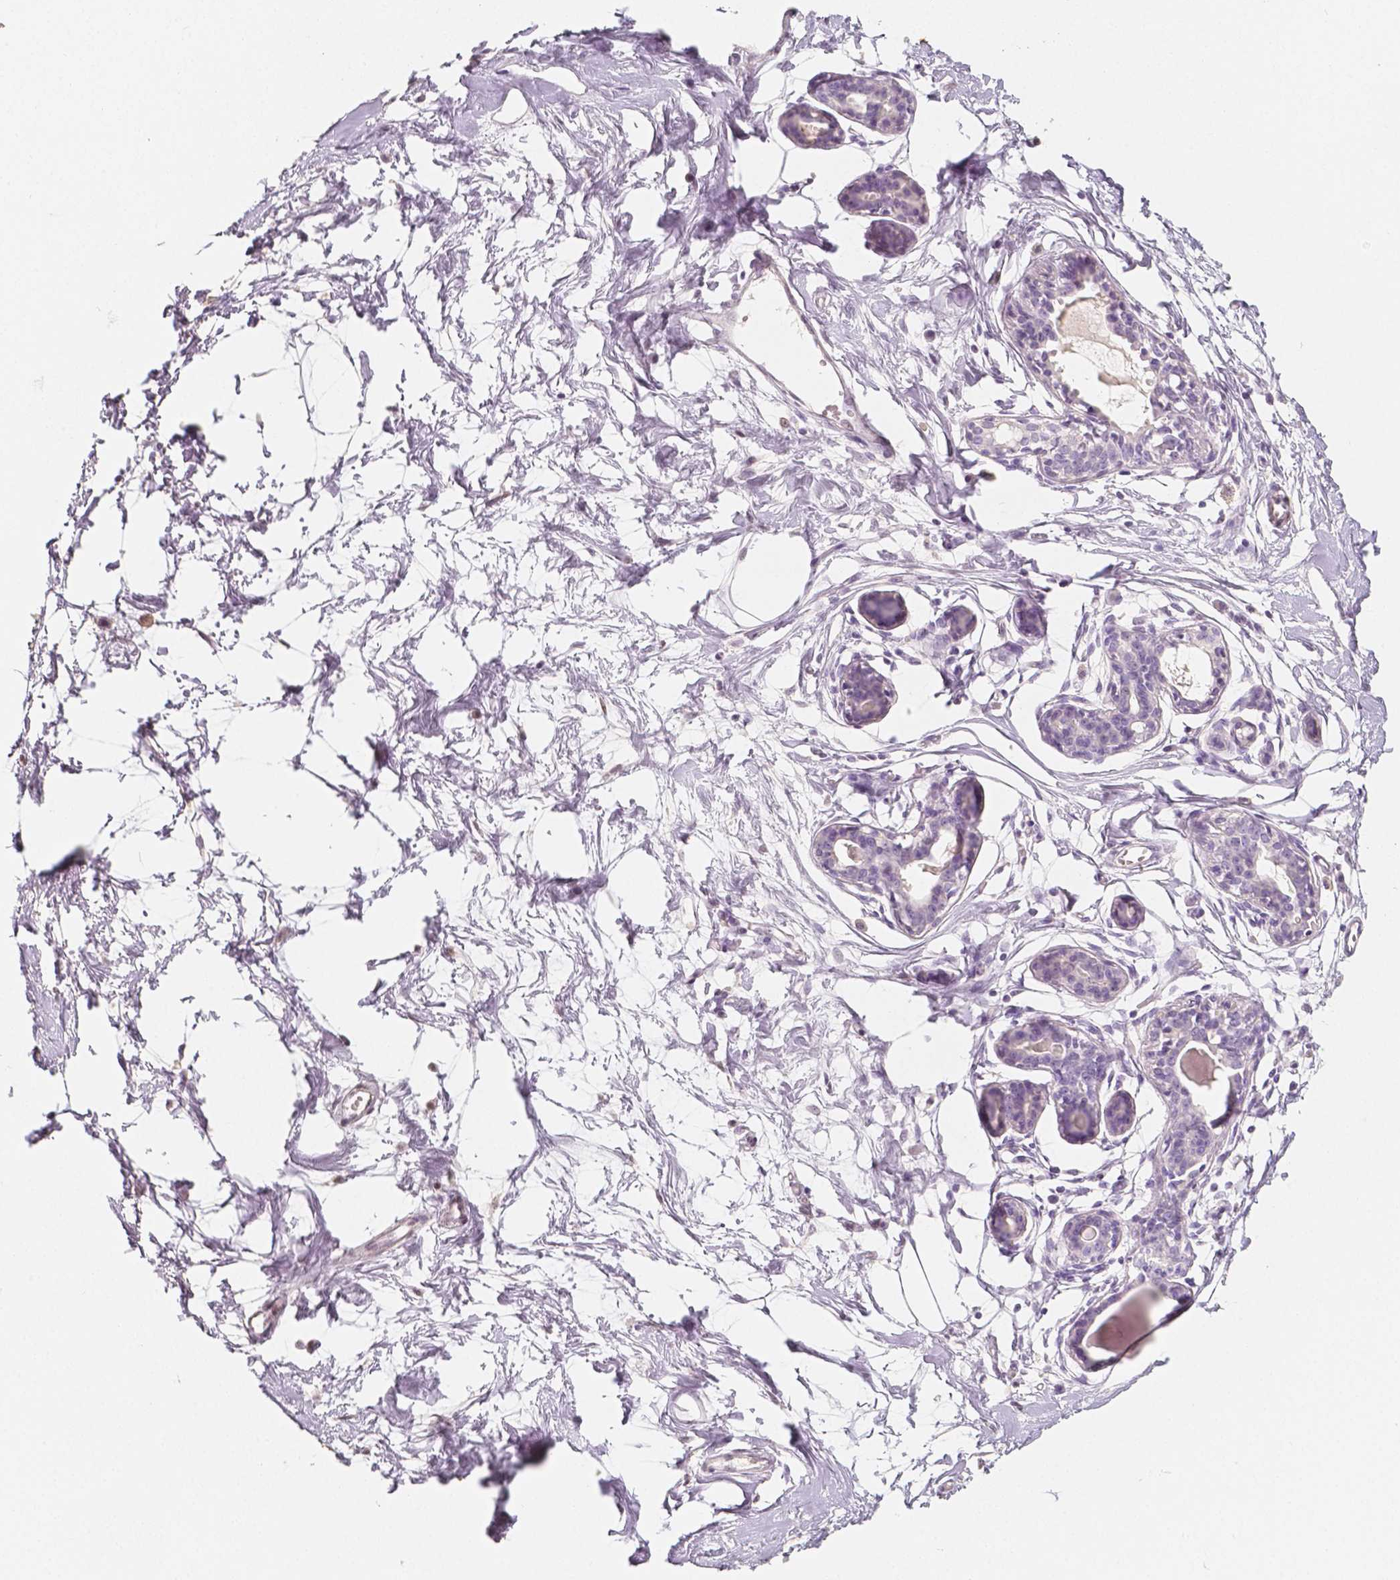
{"staining": {"intensity": "negative", "quantity": "none", "location": "none"}, "tissue": "breast", "cell_type": "Adipocytes", "image_type": "normal", "snomed": [{"axis": "morphology", "description": "Normal tissue, NOS"}, {"axis": "topography", "description": "Breast"}], "caption": "IHC histopathology image of normal breast stained for a protein (brown), which shows no expression in adipocytes.", "gene": "NECAB2", "patient": {"sex": "female", "age": 45}}